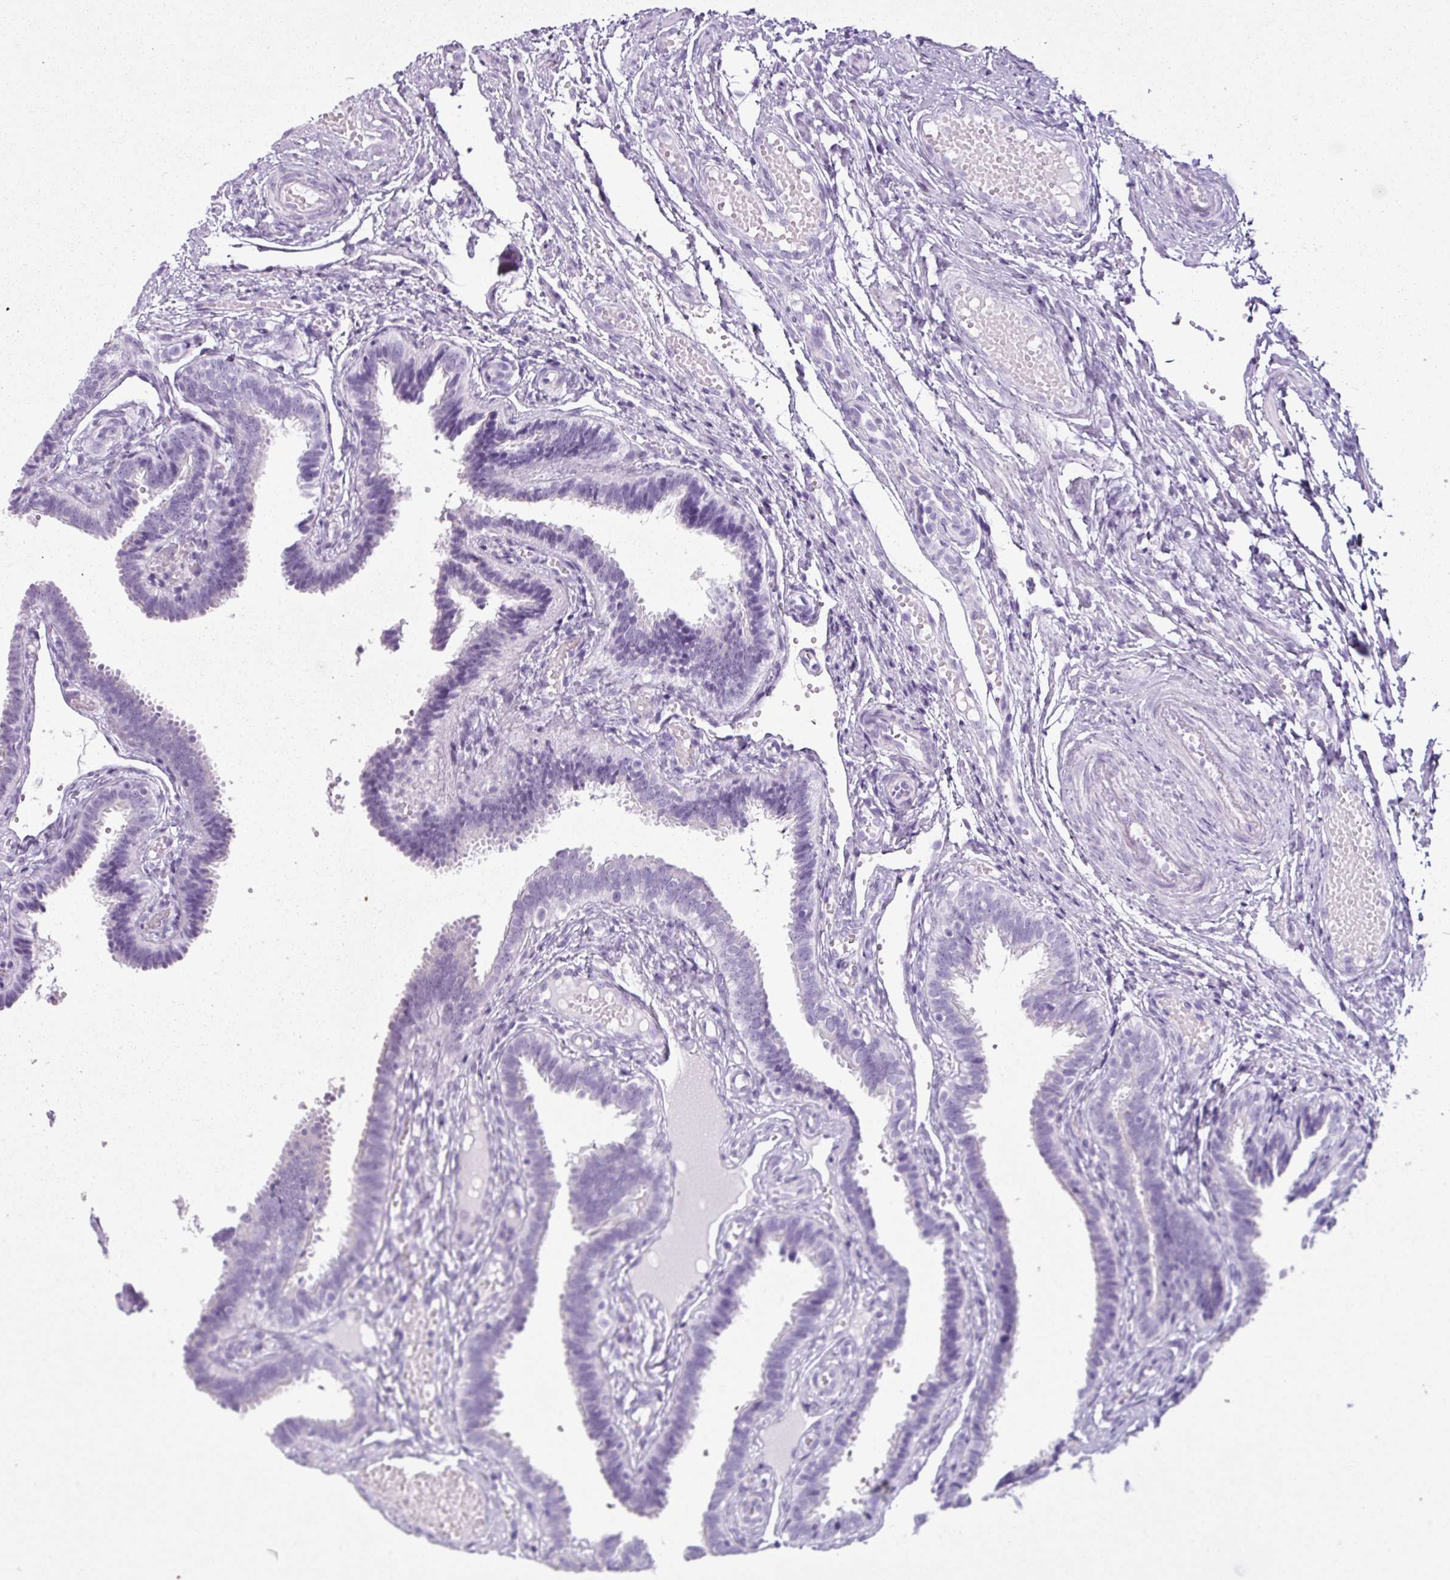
{"staining": {"intensity": "negative", "quantity": "none", "location": "none"}, "tissue": "fallopian tube", "cell_type": "Glandular cells", "image_type": "normal", "snomed": [{"axis": "morphology", "description": "Normal tissue, NOS"}, {"axis": "topography", "description": "Fallopian tube"}], "caption": "The image exhibits no significant positivity in glandular cells of fallopian tube.", "gene": "SCT", "patient": {"sex": "female", "age": 37}}